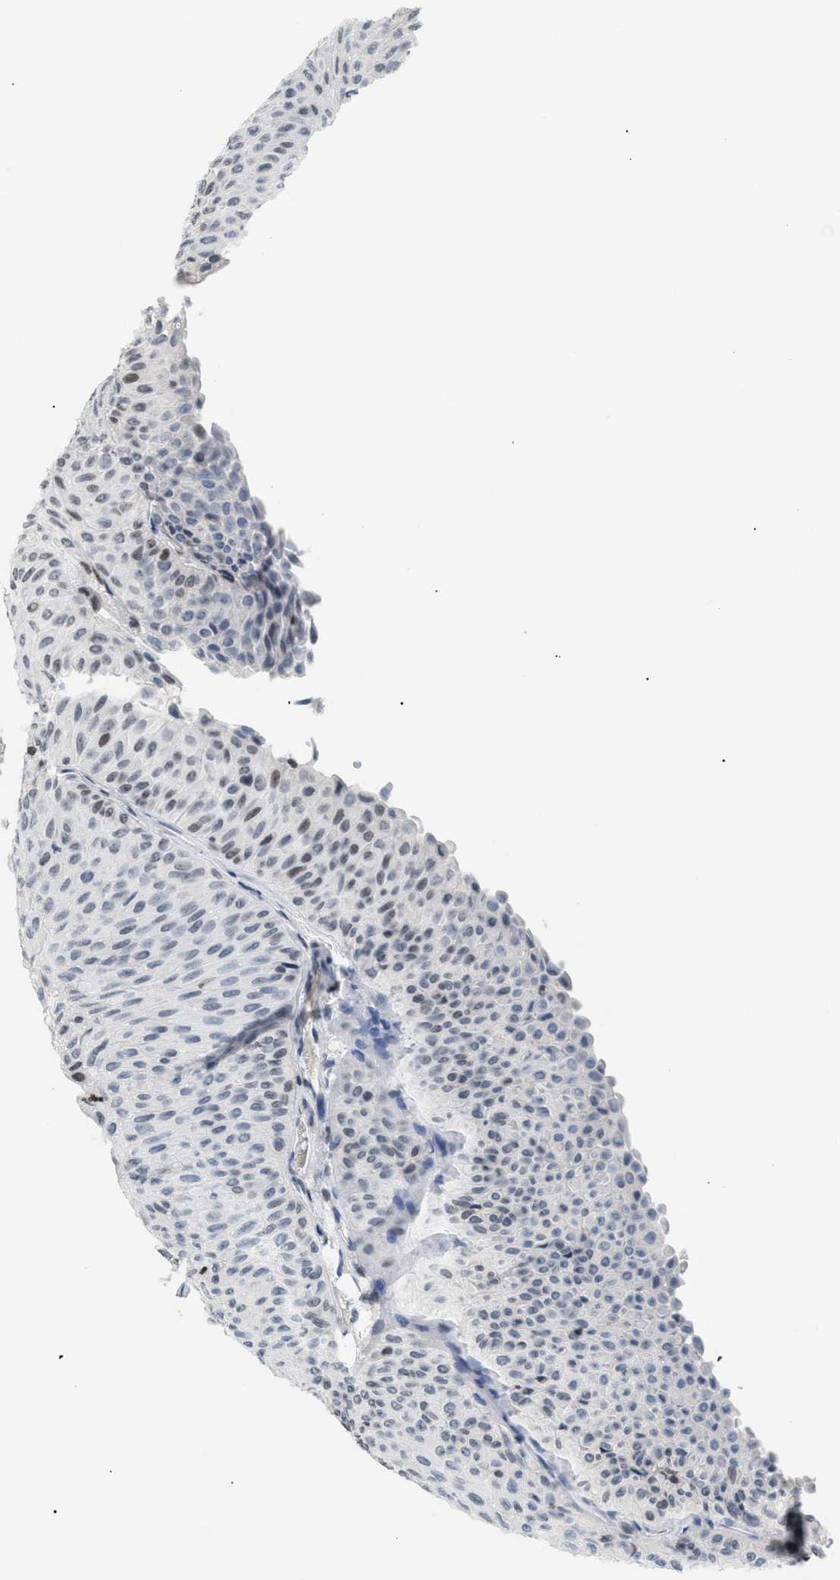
{"staining": {"intensity": "weak", "quantity": "<25%", "location": "nuclear"}, "tissue": "urothelial cancer", "cell_type": "Tumor cells", "image_type": "cancer", "snomed": [{"axis": "morphology", "description": "Urothelial carcinoma, Low grade"}, {"axis": "topography", "description": "Urinary bladder"}], "caption": "A histopathology image of human urothelial carcinoma (low-grade) is negative for staining in tumor cells. The staining is performed using DAB brown chromogen with nuclei counter-stained in using hematoxylin.", "gene": "HMGN2", "patient": {"sex": "male", "age": 78}}